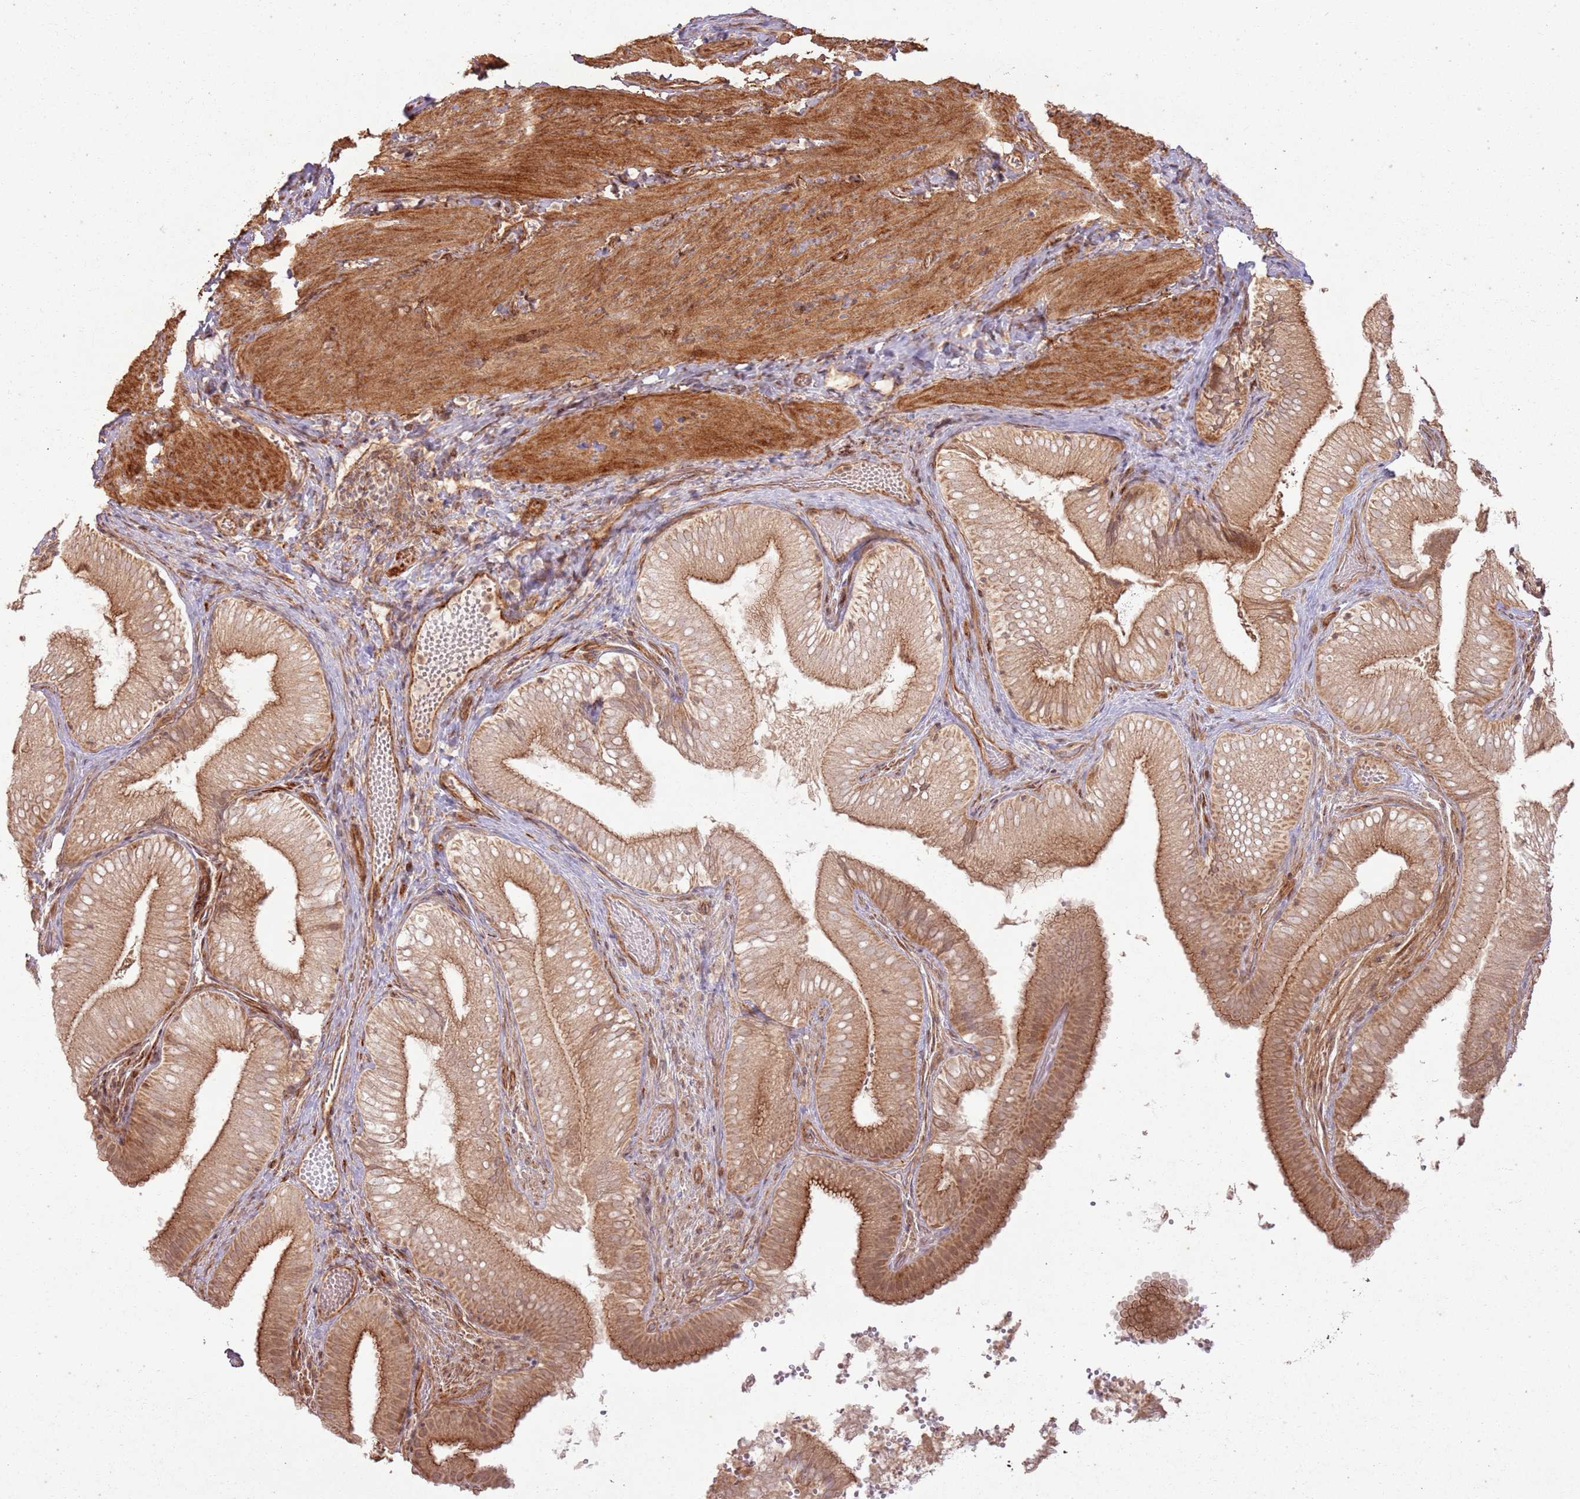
{"staining": {"intensity": "moderate", "quantity": ">75%", "location": "cytoplasmic/membranous,nuclear"}, "tissue": "gallbladder", "cell_type": "Glandular cells", "image_type": "normal", "snomed": [{"axis": "morphology", "description": "Normal tissue, NOS"}, {"axis": "topography", "description": "Gallbladder"}], "caption": "Immunohistochemical staining of benign human gallbladder reveals >75% levels of moderate cytoplasmic/membranous,nuclear protein positivity in approximately >75% of glandular cells. (DAB = brown stain, brightfield microscopy at high magnification).", "gene": "ZNF623", "patient": {"sex": "female", "age": 30}}